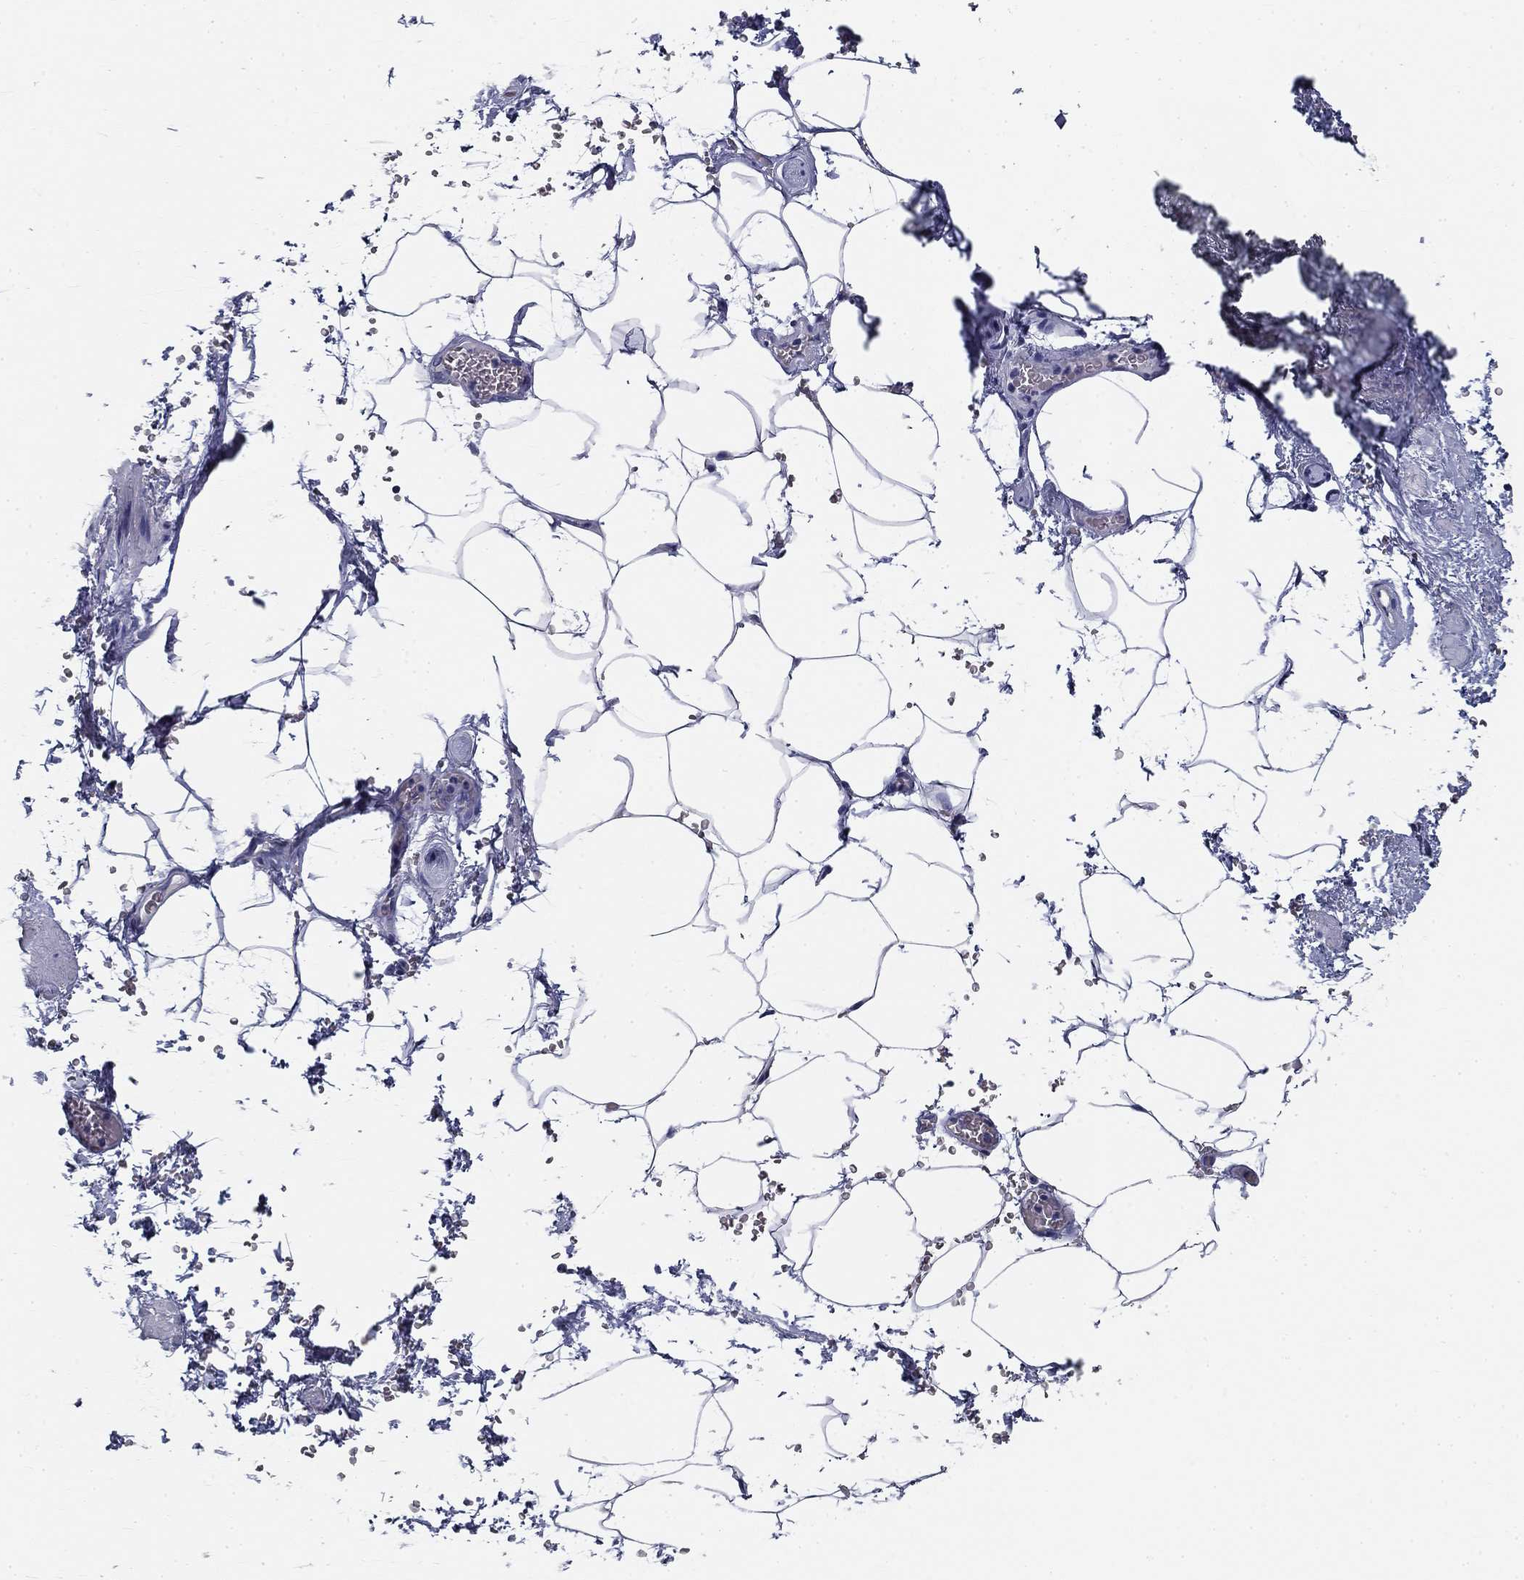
{"staining": {"intensity": "negative", "quantity": "none", "location": "none"}, "tissue": "adipose tissue", "cell_type": "Adipocytes", "image_type": "normal", "snomed": [{"axis": "morphology", "description": "Normal tissue, NOS"}, {"axis": "topography", "description": "Soft tissue"}, {"axis": "topography", "description": "Adipose tissue"}, {"axis": "topography", "description": "Vascular tissue"}, {"axis": "topography", "description": "Peripheral nerve tissue"}], "caption": "DAB (3,3'-diaminobenzidine) immunohistochemical staining of benign human adipose tissue displays no significant positivity in adipocytes.", "gene": "GALNTL5", "patient": {"sex": "male", "age": 68}}